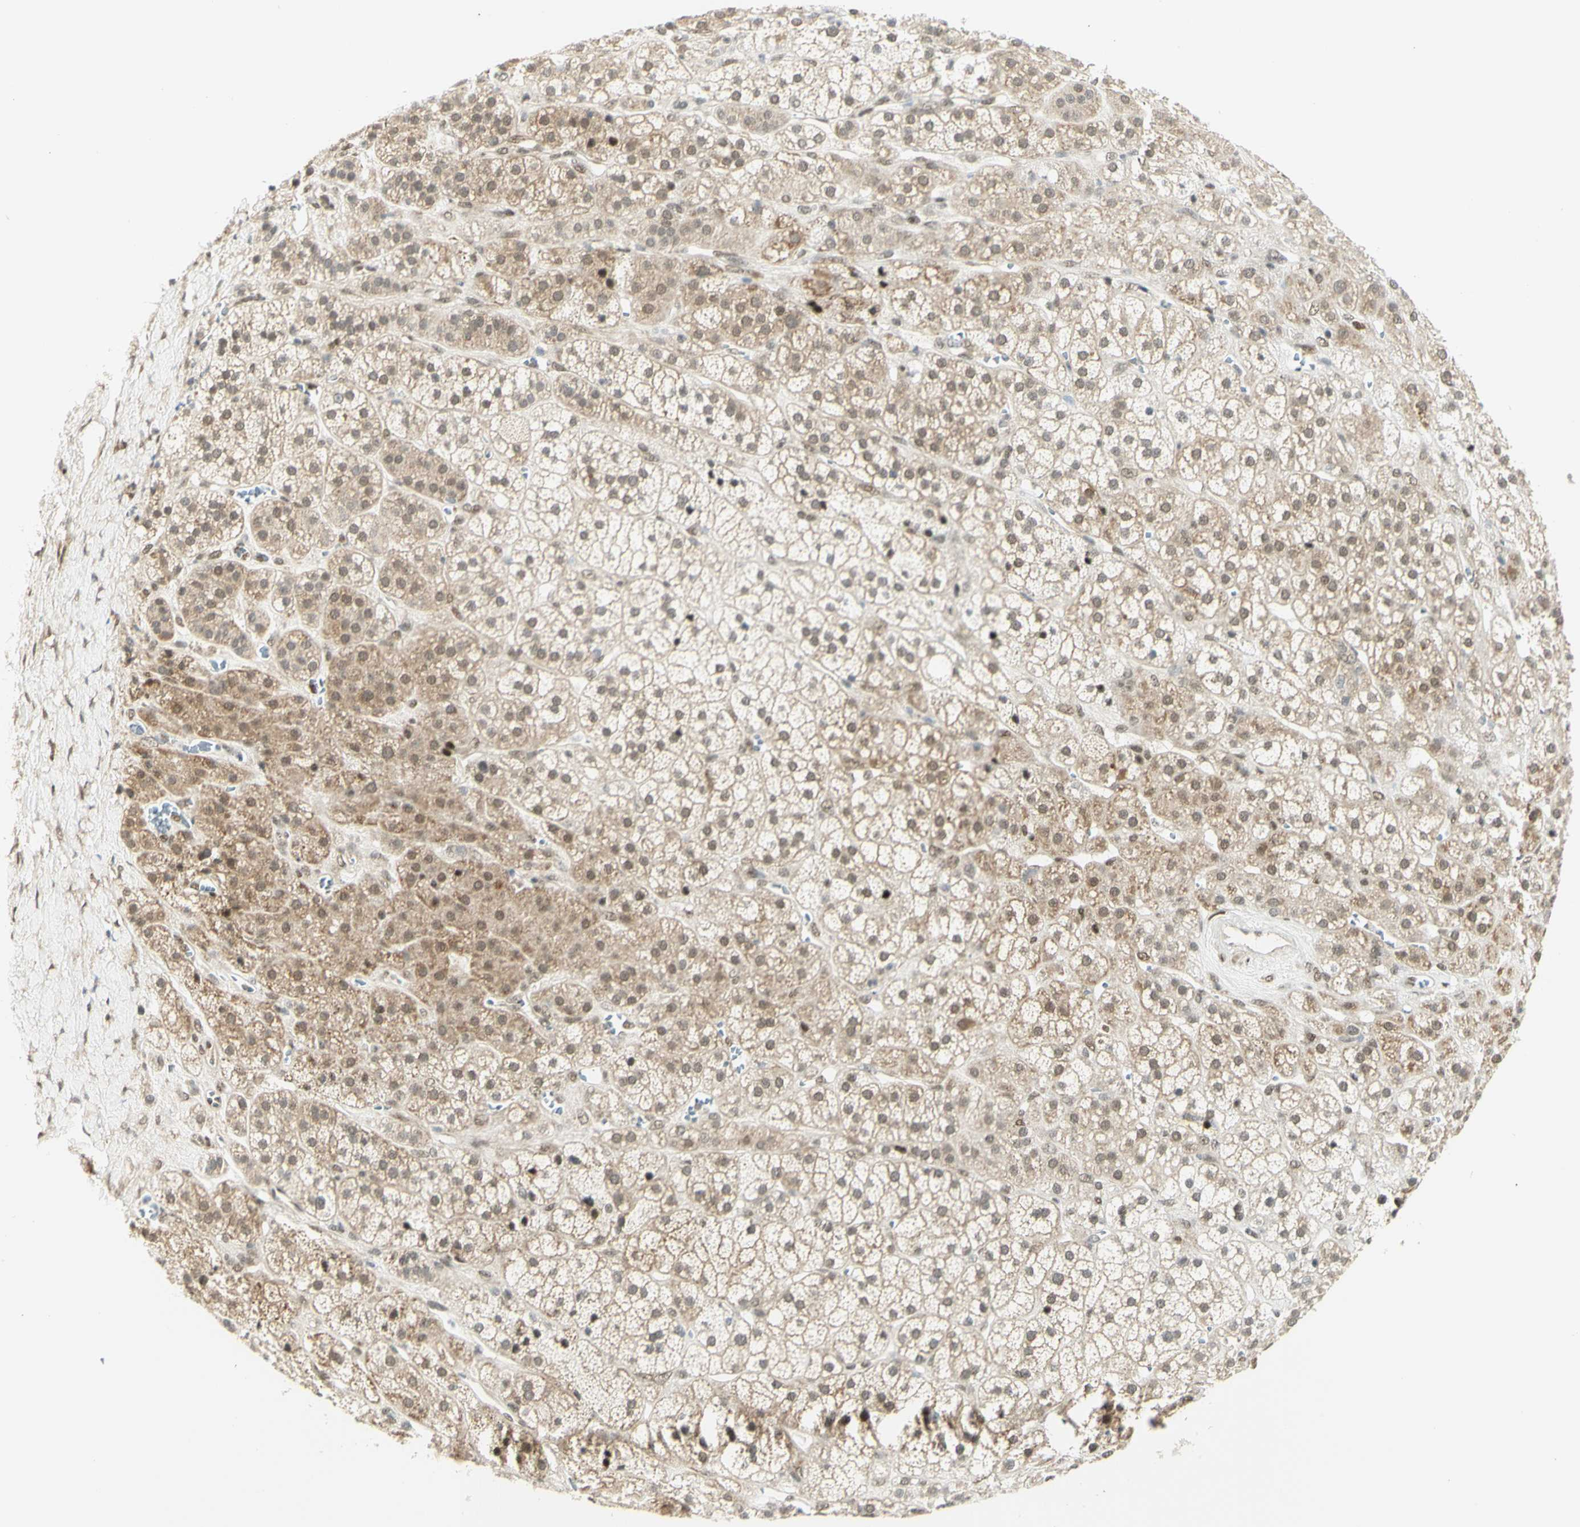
{"staining": {"intensity": "moderate", "quantity": ">75%", "location": "cytoplasmic/membranous,nuclear"}, "tissue": "adrenal gland", "cell_type": "Glandular cells", "image_type": "normal", "snomed": [{"axis": "morphology", "description": "Normal tissue, NOS"}, {"axis": "topography", "description": "Adrenal gland"}], "caption": "IHC (DAB (3,3'-diaminobenzidine)) staining of normal adrenal gland displays moderate cytoplasmic/membranous,nuclear protein expression in approximately >75% of glandular cells. The protein is stained brown, and the nuclei are stained in blue (DAB (3,3'-diaminobenzidine) IHC with brightfield microscopy, high magnification).", "gene": "DDX1", "patient": {"sex": "male", "age": 56}}